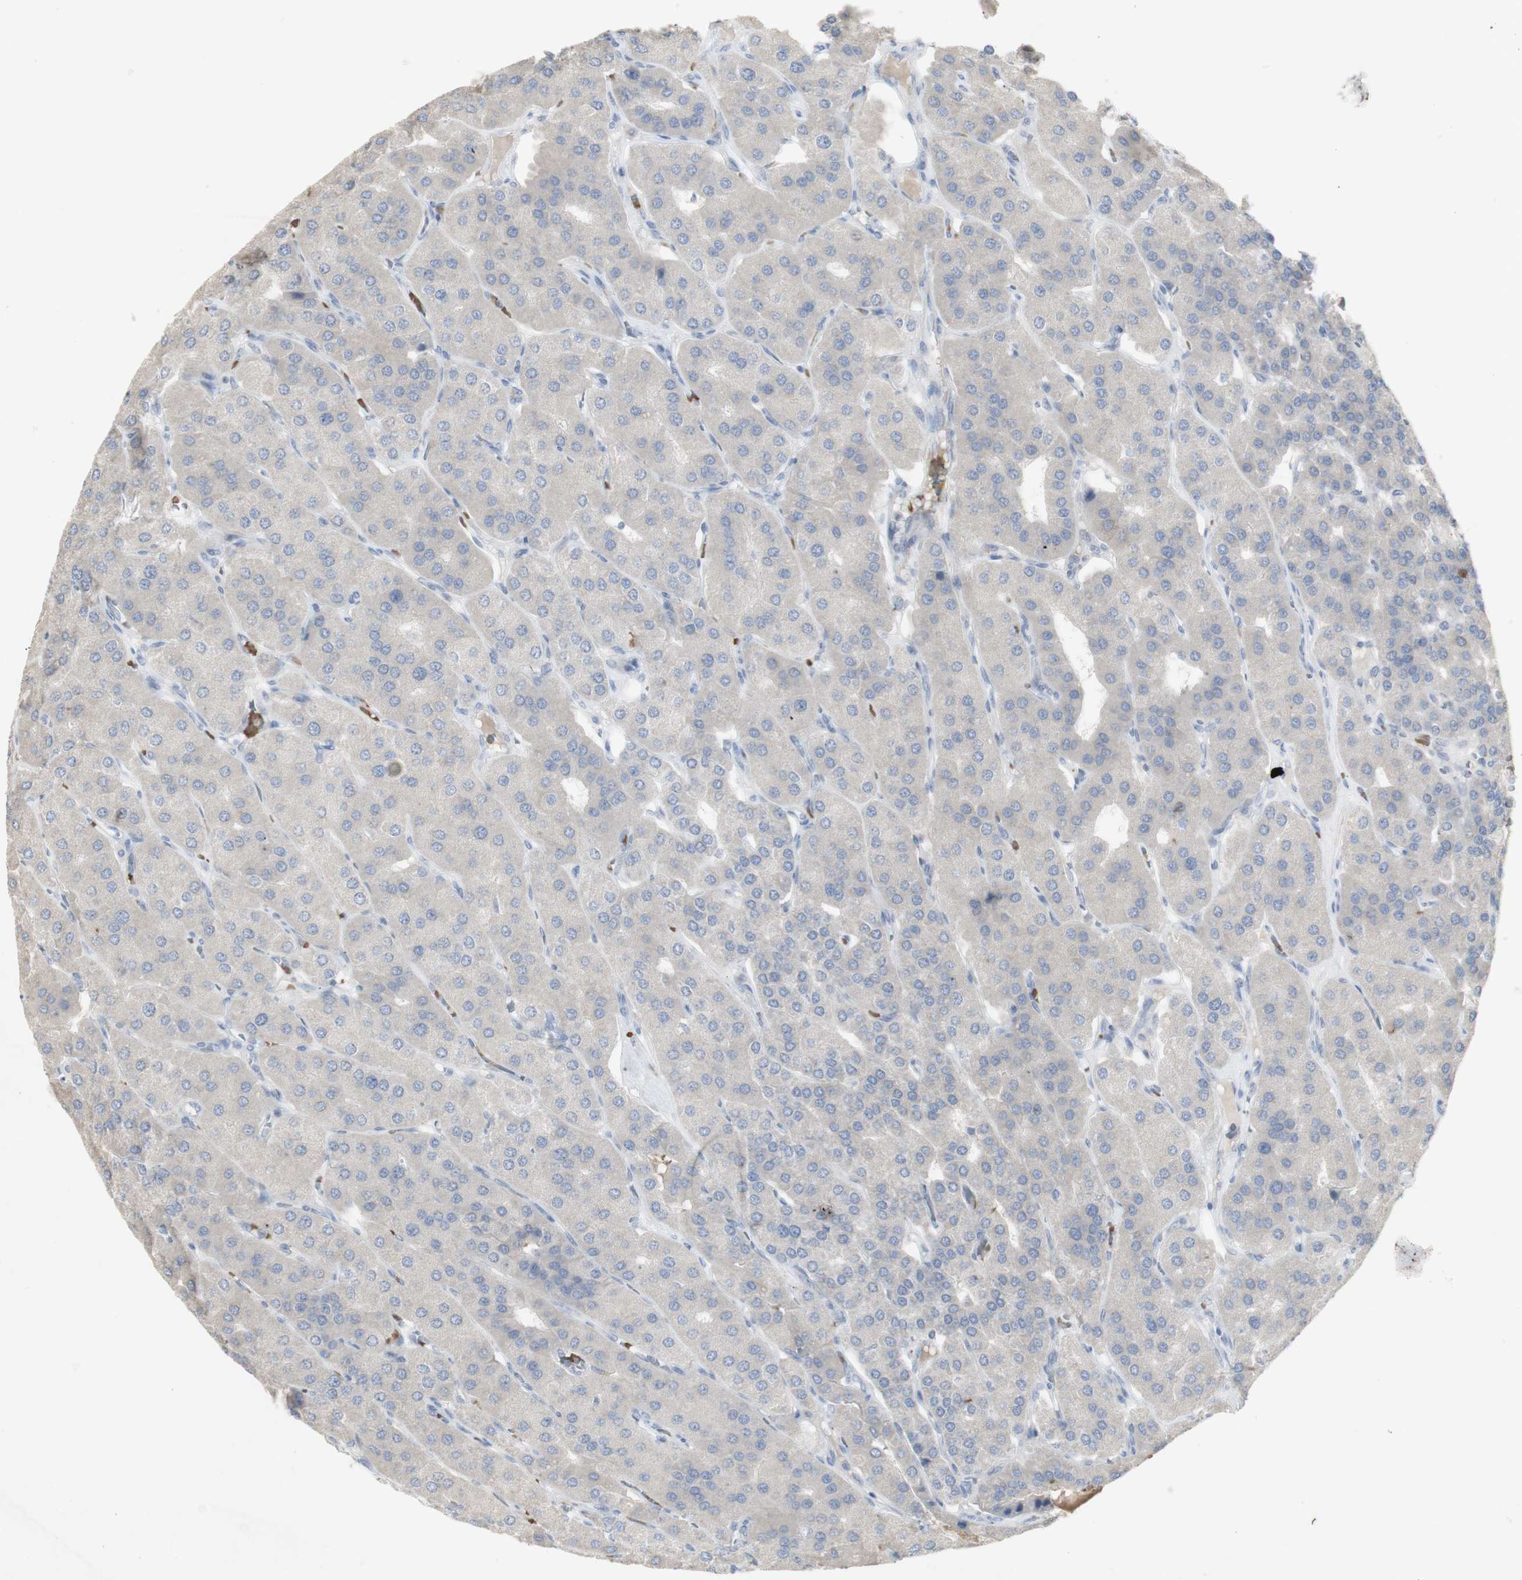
{"staining": {"intensity": "weak", "quantity": ">75%", "location": "cytoplasmic/membranous"}, "tissue": "parathyroid gland", "cell_type": "Glandular cells", "image_type": "normal", "snomed": [{"axis": "morphology", "description": "Normal tissue, NOS"}, {"axis": "morphology", "description": "Adenoma, NOS"}, {"axis": "topography", "description": "Parathyroid gland"}], "caption": "The photomicrograph reveals a brown stain indicating the presence of a protein in the cytoplasmic/membranous of glandular cells in parathyroid gland.", "gene": "INS", "patient": {"sex": "female", "age": 86}}